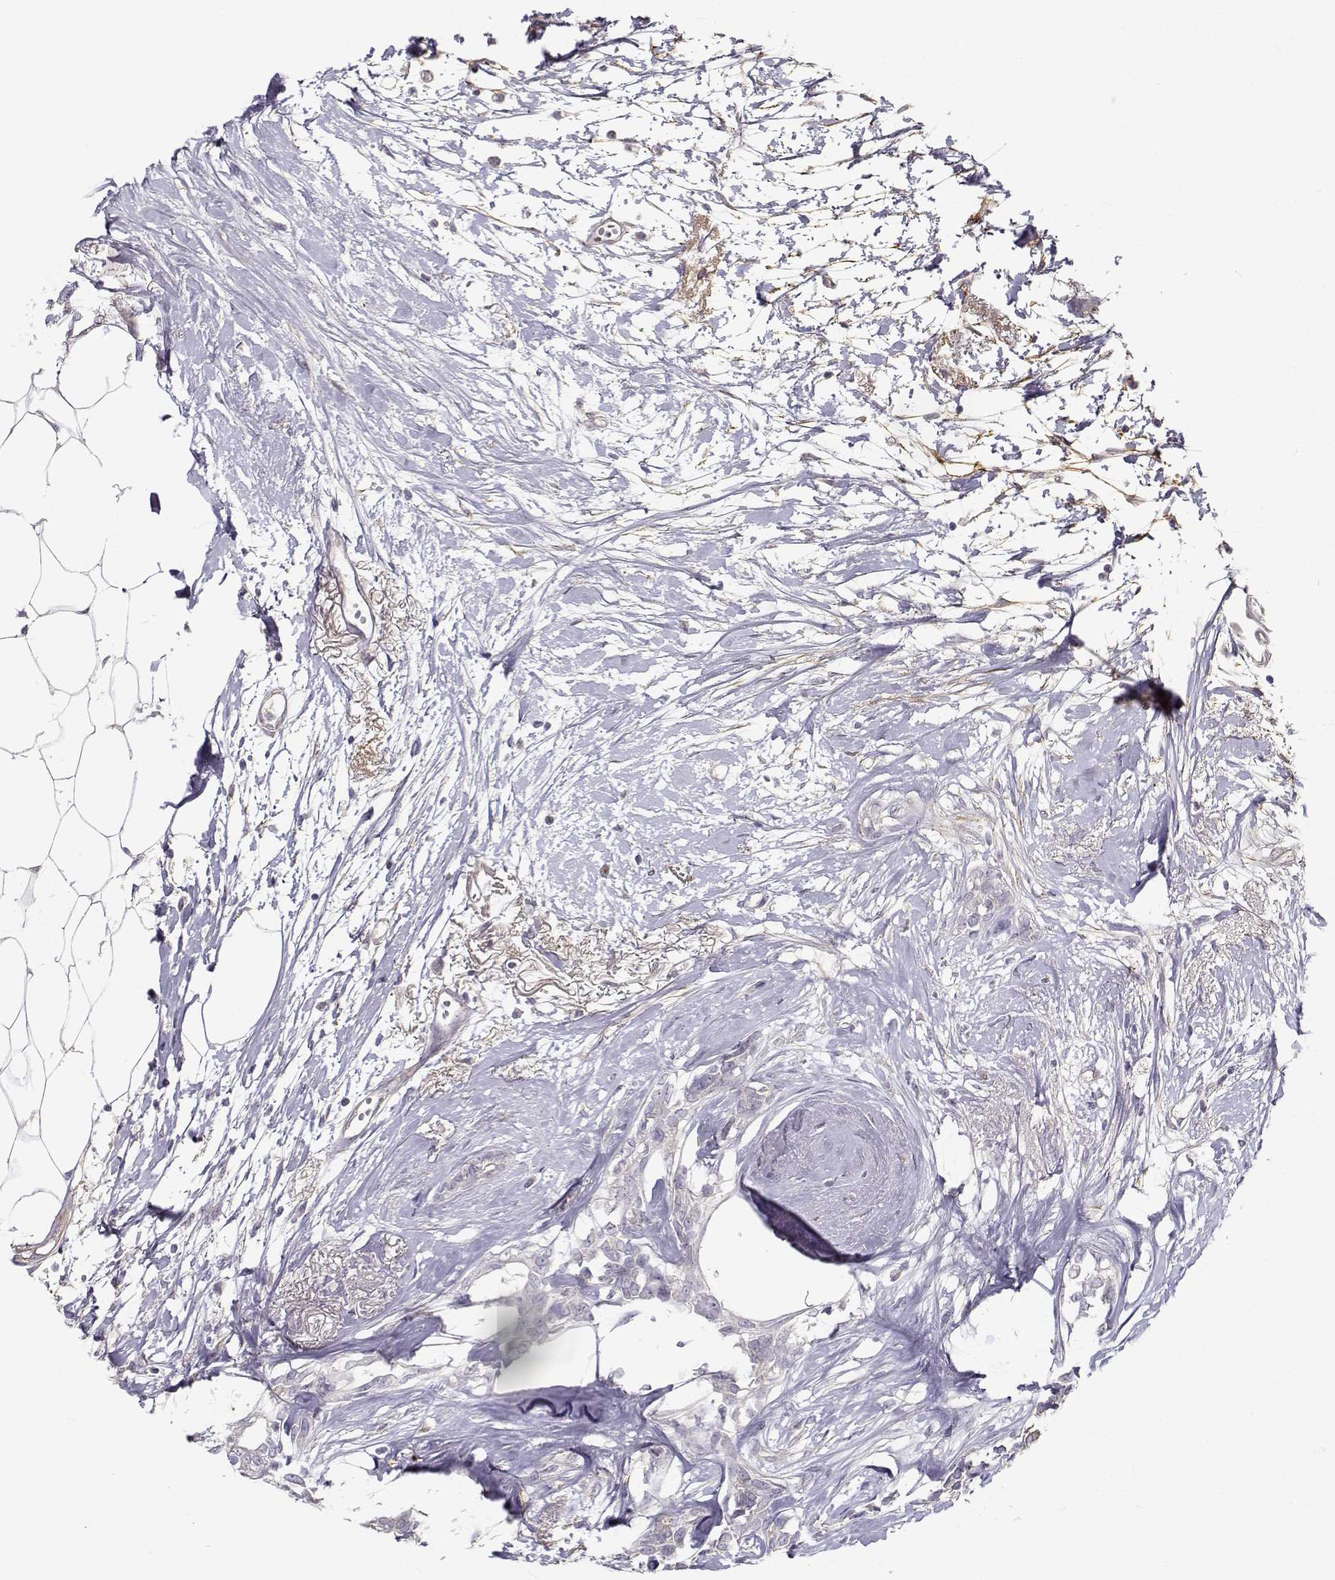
{"staining": {"intensity": "negative", "quantity": "none", "location": "none"}, "tissue": "breast cancer", "cell_type": "Tumor cells", "image_type": "cancer", "snomed": [{"axis": "morphology", "description": "Duct carcinoma"}, {"axis": "topography", "description": "Breast"}], "caption": "Immunohistochemical staining of human breast intraductal carcinoma displays no significant positivity in tumor cells. Nuclei are stained in blue.", "gene": "TMEM145", "patient": {"sex": "female", "age": 40}}